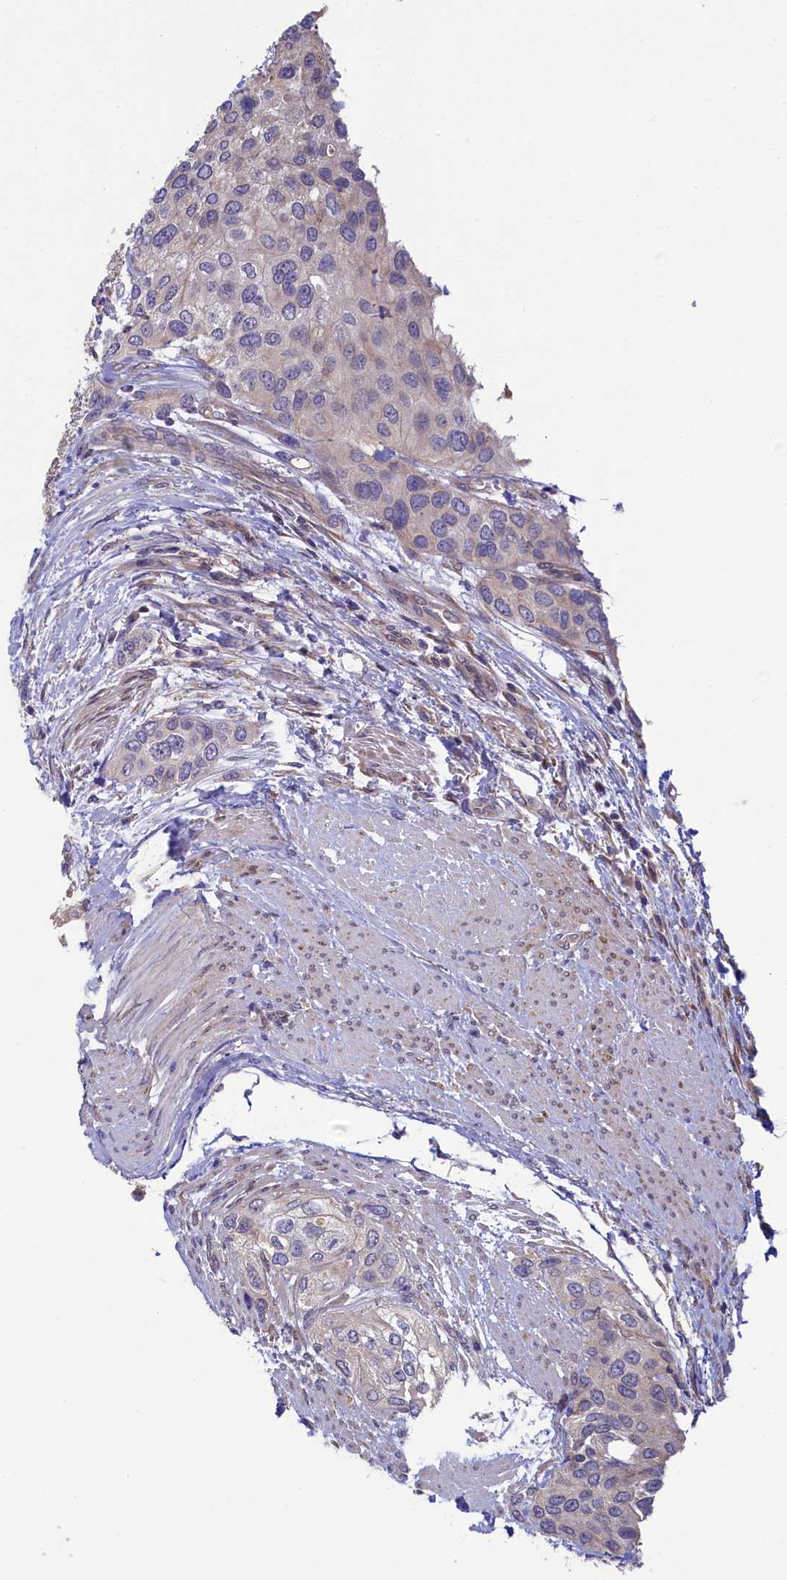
{"staining": {"intensity": "weak", "quantity": "<25%", "location": "cytoplasmic/membranous"}, "tissue": "urothelial cancer", "cell_type": "Tumor cells", "image_type": "cancer", "snomed": [{"axis": "morphology", "description": "Normal tissue, NOS"}, {"axis": "morphology", "description": "Urothelial carcinoma, High grade"}, {"axis": "topography", "description": "Vascular tissue"}, {"axis": "topography", "description": "Urinary bladder"}], "caption": "This is an immunohistochemistry image of human urothelial cancer. There is no staining in tumor cells.", "gene": "SPATA2L", "patient": {"sex": "female", "age": 56}}